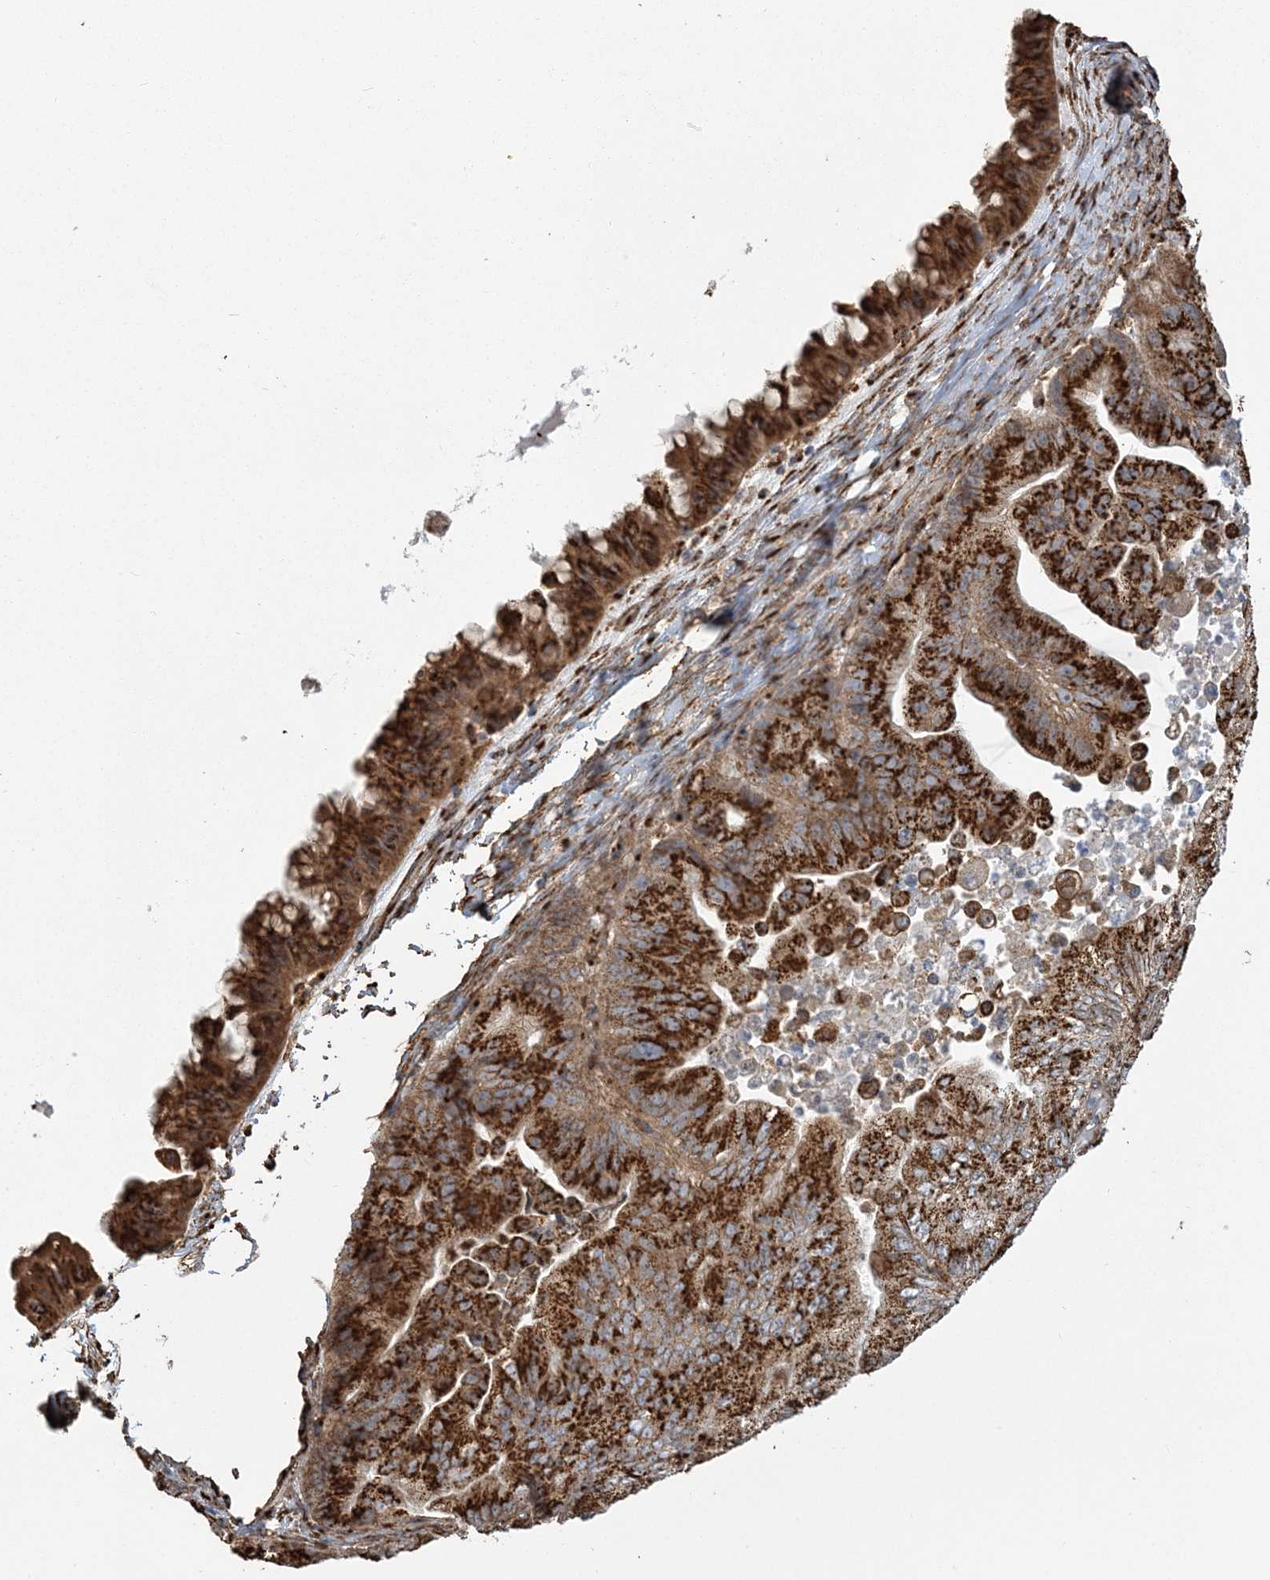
{"staining": {"intensity": "strong", "quantity": ">75%", "location": "cytoplasmic/membranous"}, "tissue": "ovarian cancer", "cell_type": "Tumor cells", "image_type": "cancer", "snomed": [{"axis": "morphology", "description": "Cystadenocarcinoma, mucinous, NOS"}, {"axis": "topography", "description": "Ovary"}], "caption": "Tumor cells exhibit high levels of strong cytoplasmic/membranous expression in about >75% of cells in ovarian cancer.", "gene": "TRAF3IP2", "patient": {"sex": "female", "age": 61}}